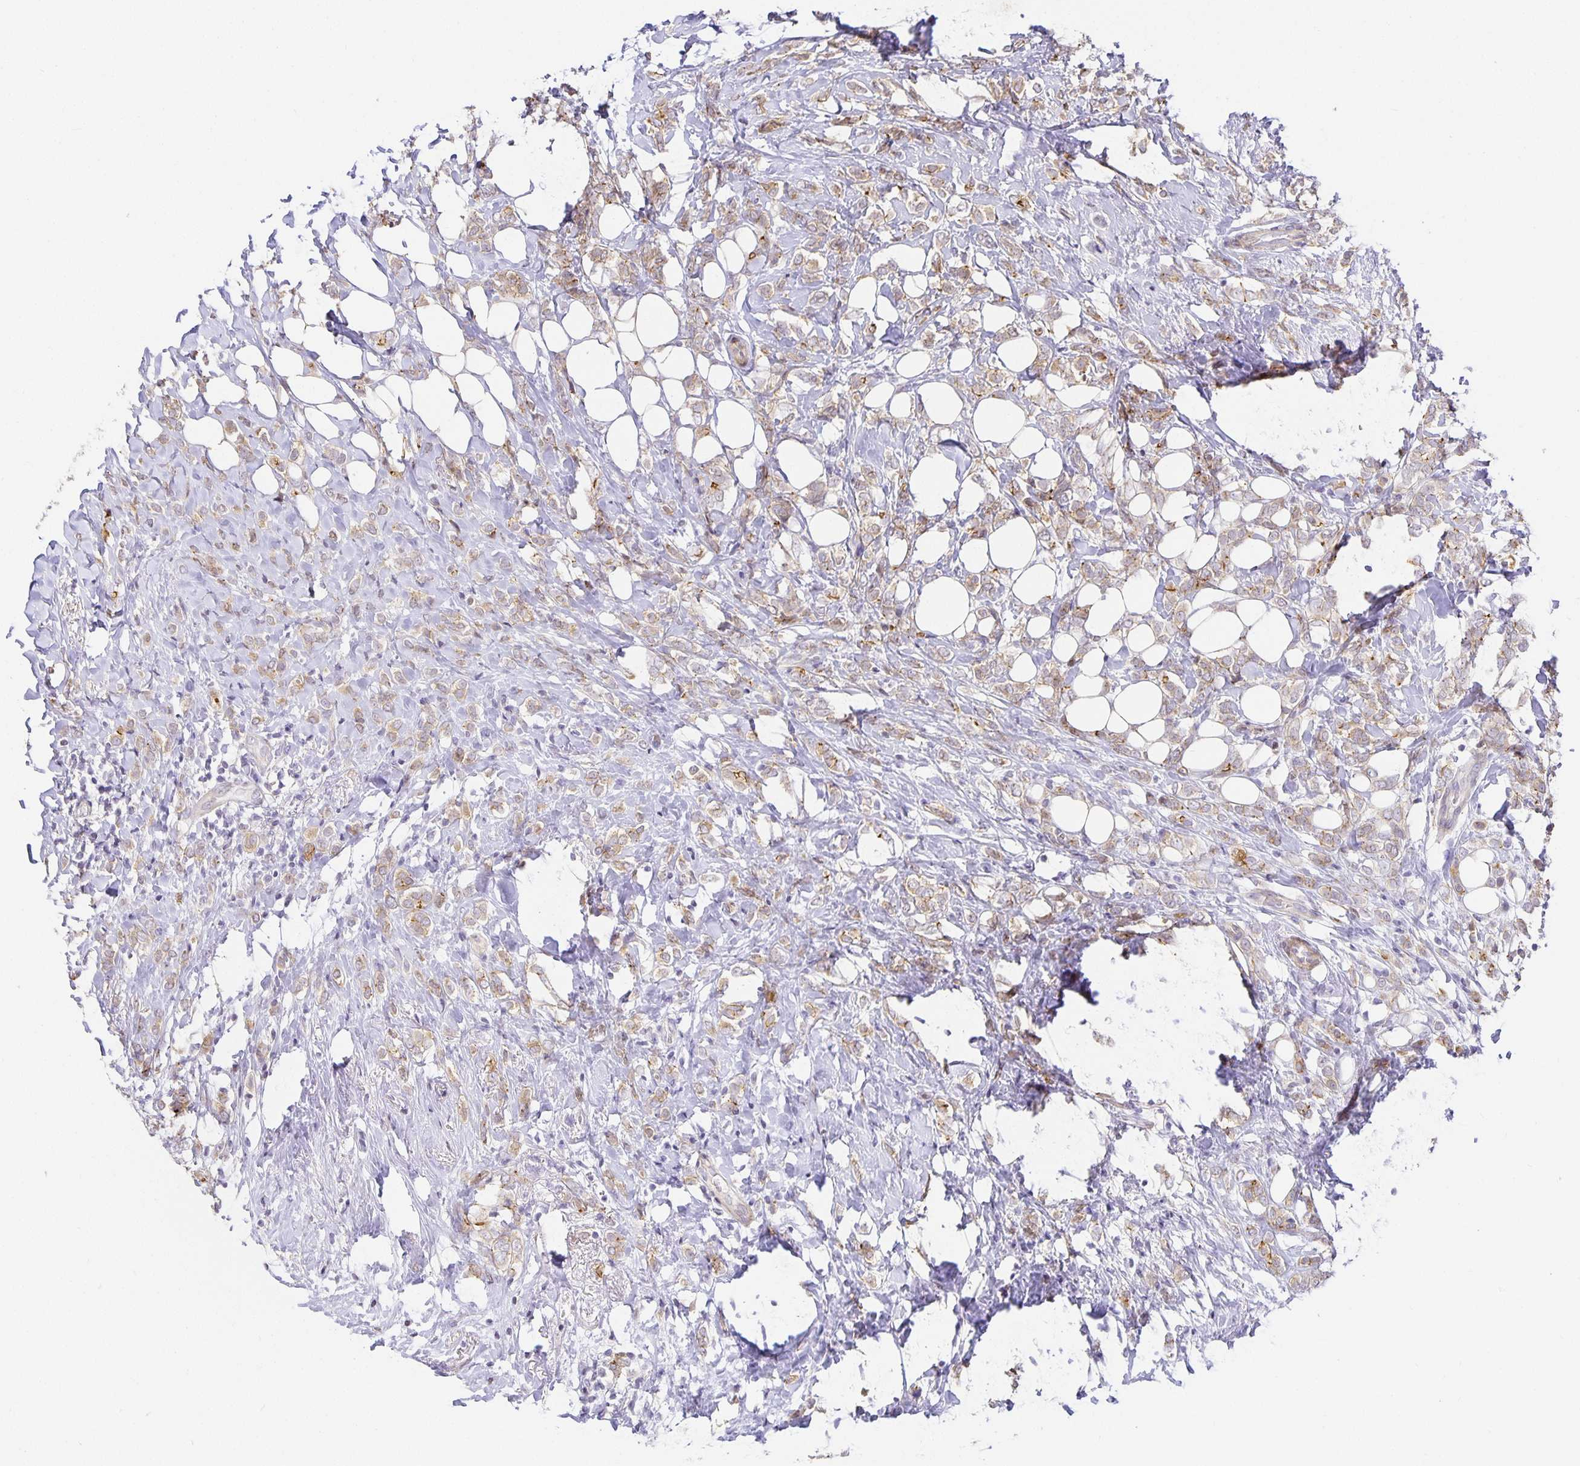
{"staining": {"intensity": "weak", "quantity": "<25%", "location": "cytoplasmic/membranous"}, "tissue": "breast cancer", "cell_type": "Tumor cells", "image_type": "cancer", "snomed": [{"axis": "morphology", "description": "Lobular carcinoma"}, {"axis": "topography", "description": "Breast"}], "caption": "Immunohistochemistry (IHC) of breast cancer displays no staining in tumor cells.", "gene": "TJP3", "patient": {"sex": "female", "age": 49}}